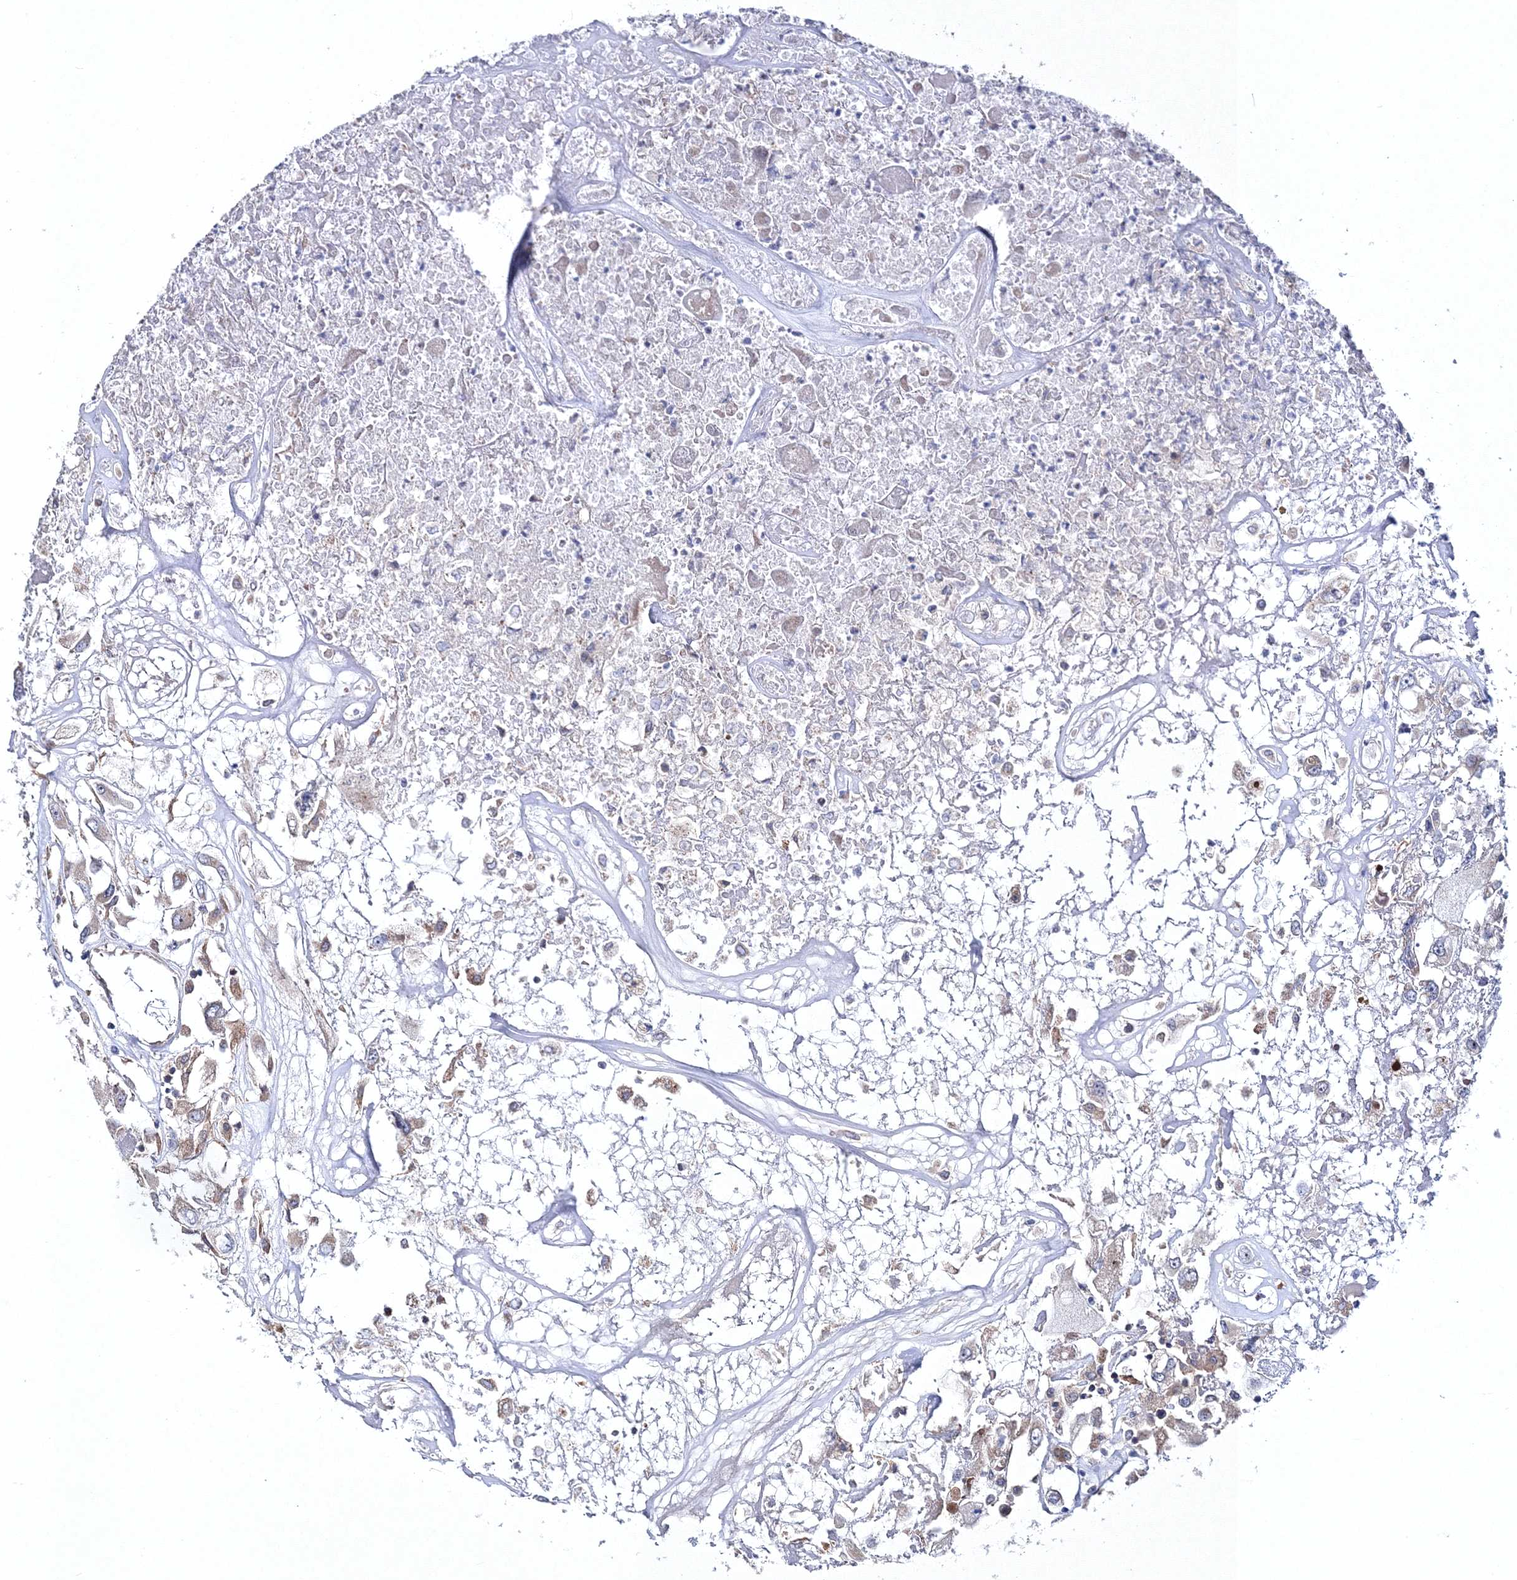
{"staining": {"intensity": "negative", "quantity": "none", "location": "none"}, "tissue": "renal cancer", "cell_type": "Tumor cells", "image_type": "cancer", "snomed": [{"axis": "morphology", "description": "Adenocarcinoma, NOS"}, {"axis": "topography", "description": "Kidney"}], "caption": "High power microscopy photomicrograph of an immunohistochemistry (IHC) histopathology image of renal cancer, revealing no significant expression in tumor cells. (DAB immunohistochemistry, high magnification).", "gene": "PPP2R2B", "patient": {"sex": "female", "age": 52}}